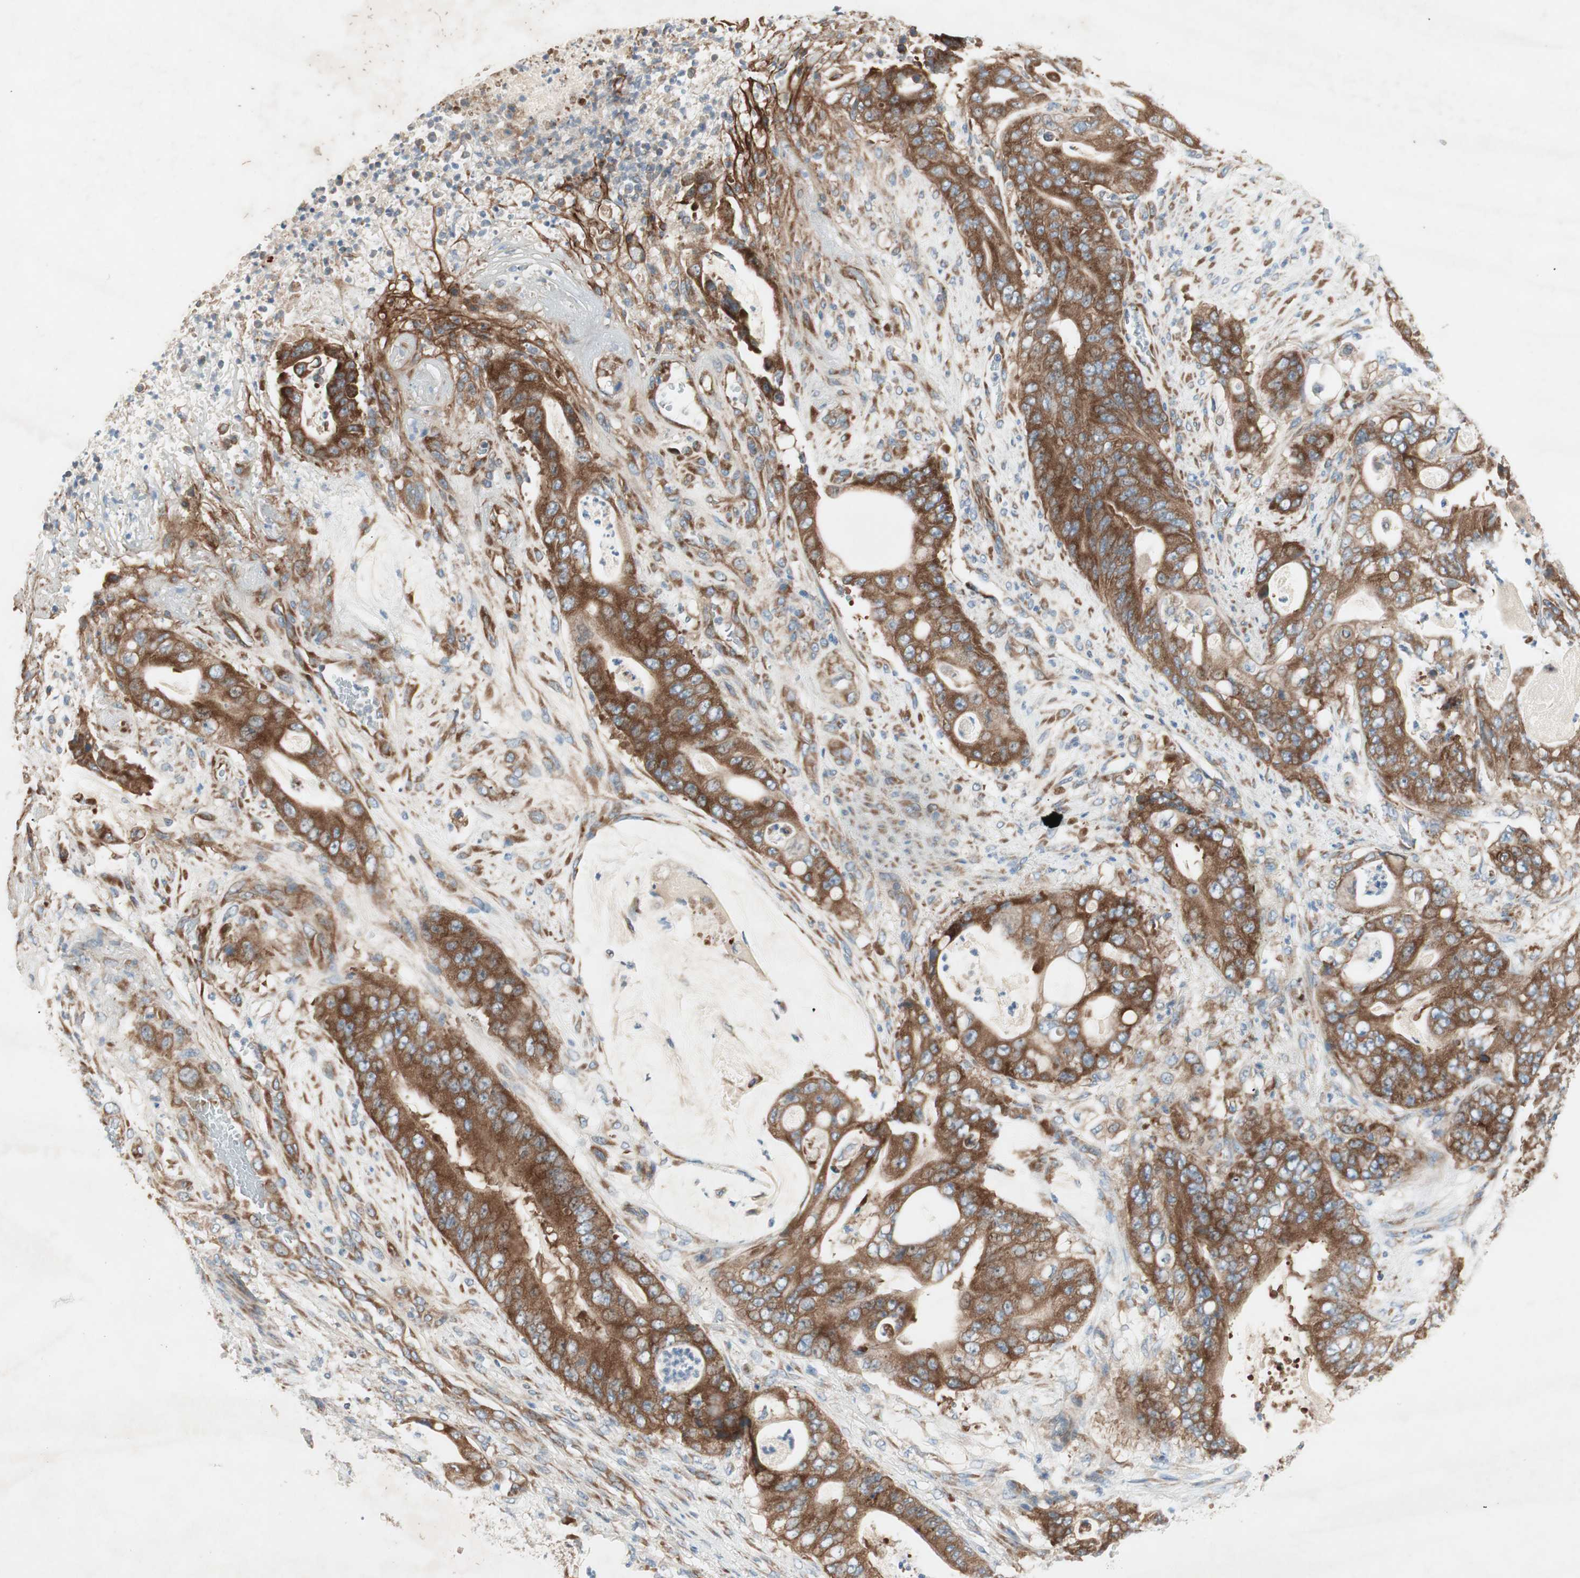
{"staining": {"intensity": "strong", "quantity": ">75%", "location": "cytoplasmic/membranous"}, "tissue": "stomach cancer", "cell_type": "Tumor cells", "image_type": "cancer", "snomed": [{"axis": "morphology", "description": "Adenocarcinoma, NOS"}, {"axis": "topography", "description": "Stomach"}], "caption": "Strong cytoplasmic/membranous positivity for a protein is appreciated in about >75% of tumor cells of stomach adenocarcinoma using IHC.", "gene": "RPL23", "patient": {"sex": "female", "age": 73}}